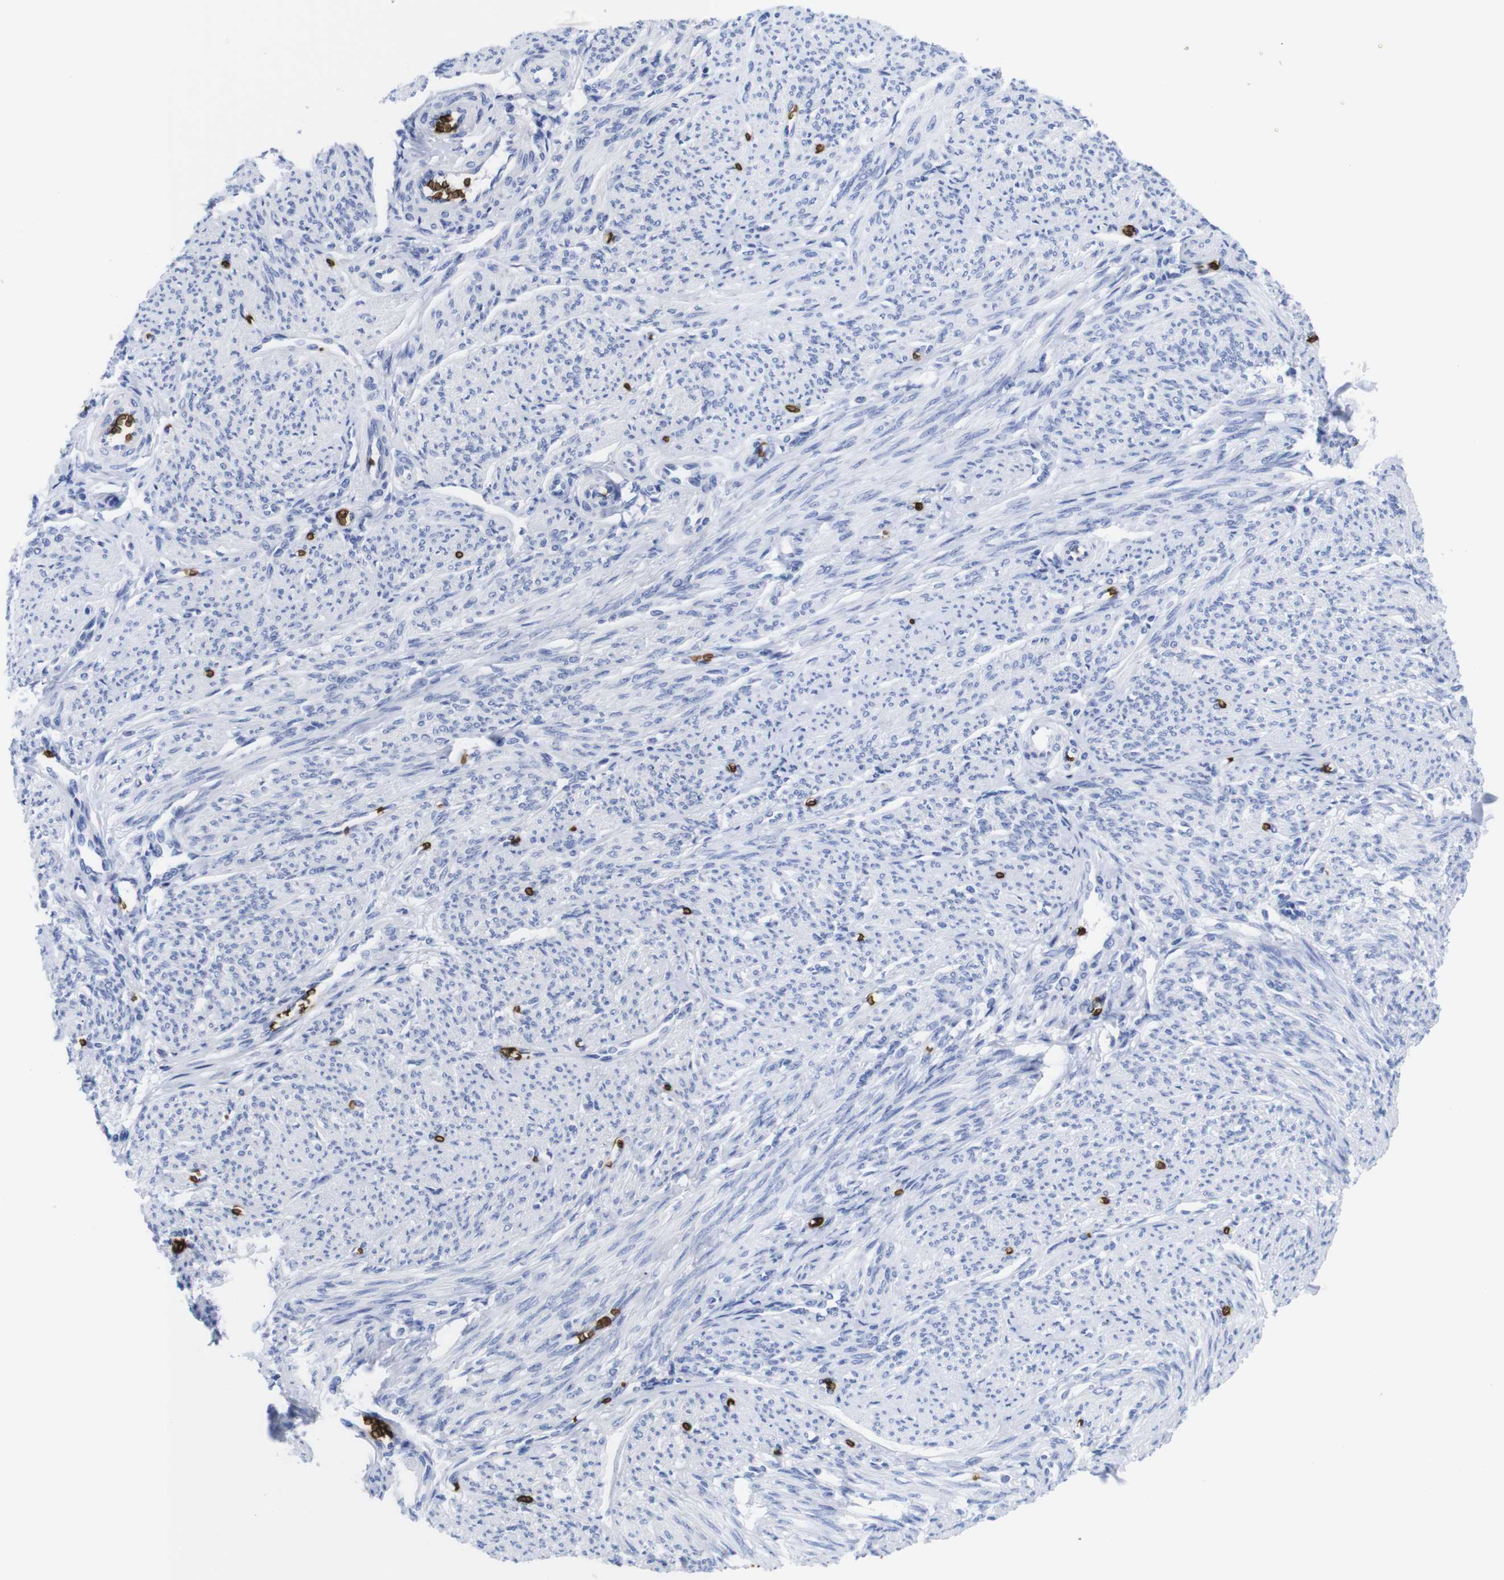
{"staining": {"intensity": "negative", "quantity": "none", "location": "none"}, "tissue": "smooth muscle", "cell_type": "Smooth muscle cells", "image_type": "normal", "snomed": [{"axis": "morphology", "description": "Normal tissue, NOS"}, {"axis": "topography", "description": "Smooth muscle"}], "caption": "A high-resolution image shows immunohistochemistry staining of normal smooth muscle, which demonstrates no significant positivity in smooth muscle cells. The staining is performed using DAB brown chromogen with nuclei counter-stained in using hematoxylin.", "gene": "S1PR2", "patient": {"sex": "female", "age": 65}}